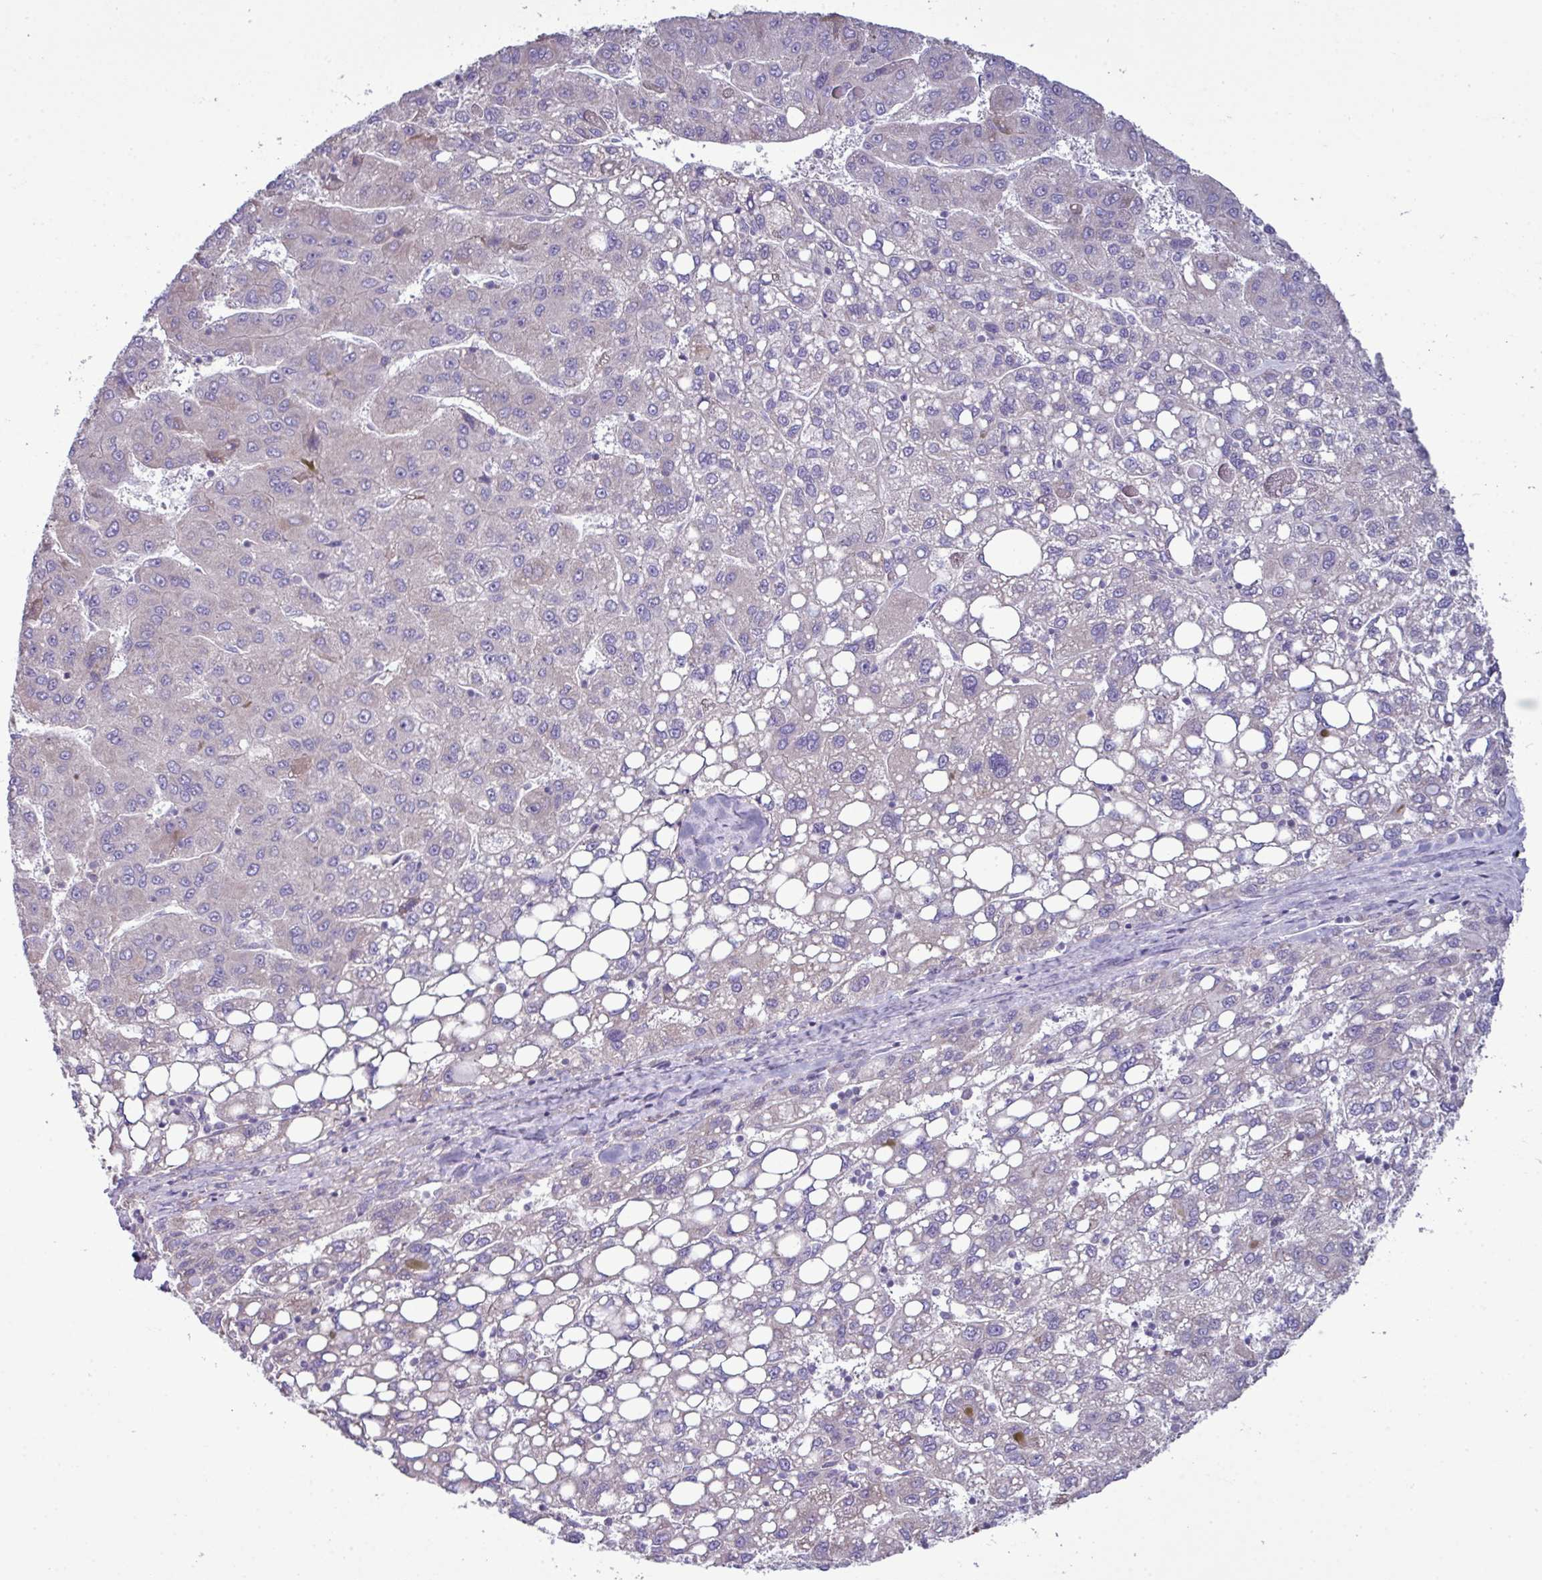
{"staining": {"intensity": "negative", "quantity": "none", "location": "none"}, "tissue": "liver cancer", "cell_type": "Tumor cells", "image_type": "cancer", "snomed": [{"axis": "morphology", "description": "Carcinoma, Hepatocellular, NOS"}, {"axis": "topography", "description": "Liver"}], "caption": "A micrograph of human liver hepatocellular carcinoma is negative for staining in tumor cells.", "gene": "AGAP5", "patient": {"sex": "female", "age": 82}}